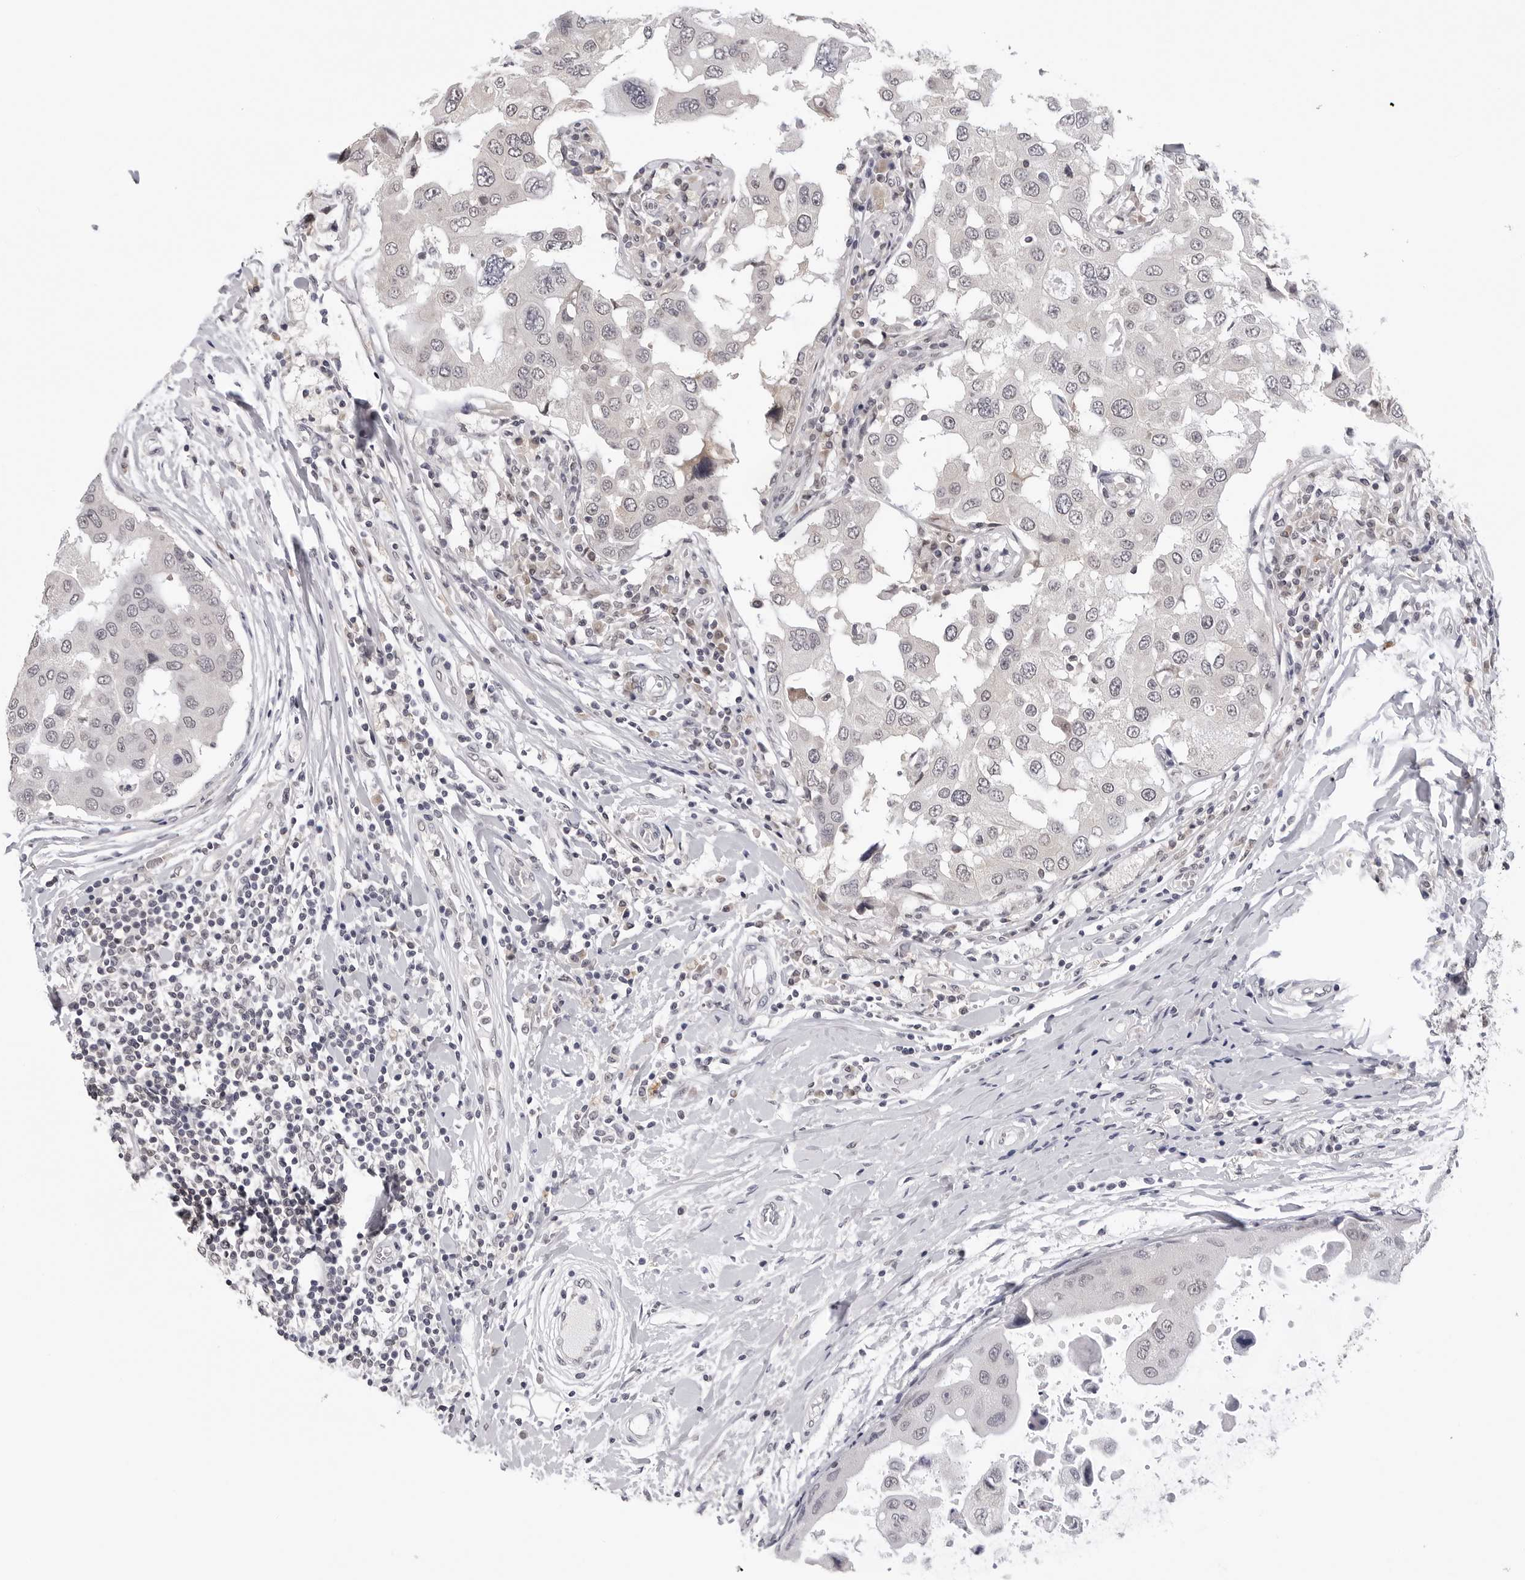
{"staining": {"intensity": "negative", "quantity": "none", "location": "none"}, "tissue": "breast cancer", "cell_type": "Tumor cells", "image_type": "cancer", "snomed": [{"axis": "morphology", "description": "Duct carcinoma"}, {"axis": "topography", "description": "Breast"}], "caption": "The photomicrograph reveals no staining of tumor cells in infiltrating ductal carcinoma (breast).", "gene": "CDK20", "patient": {"sex": "female", "age": 27}}